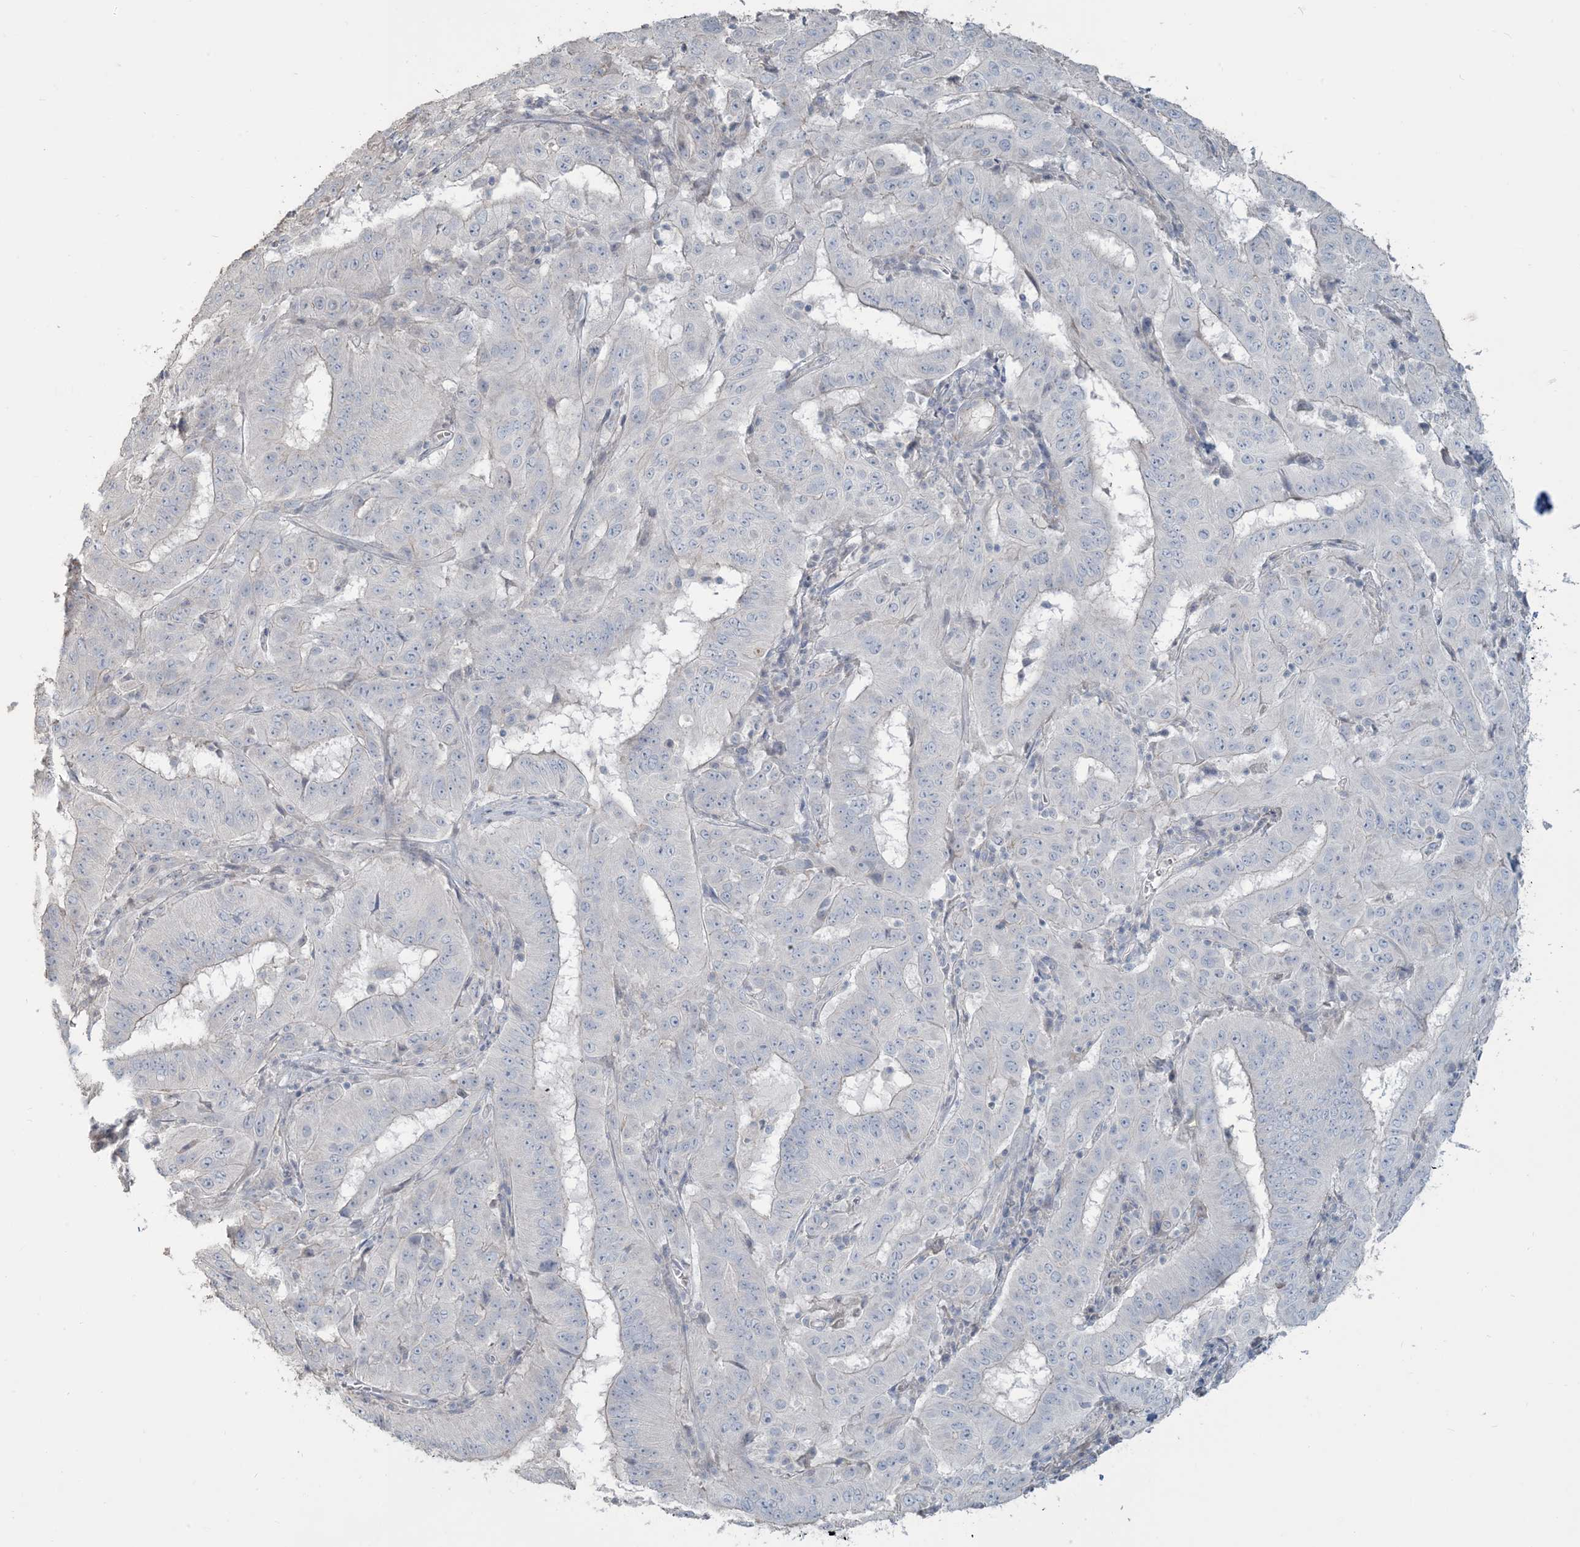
{"staining": {"intensity": "negative", "quantity": "none", "location": "none"}, "tissue": "pancreatic cancer", "cell_type": "Tumor cells", "image_type": "cancer", "snomed": [{"axis": "morphology", "description": "Adenocarcinoma, NOS"}, {"axis": "topography", "description": "Pancreas"}], "caption": "Histopathology image shows no significant protein expression in tumor cells of pancreatic cancer (adenocarcinoma).", "gene": "NPHS2", "patient": {"sex": "male", "age": 63}}